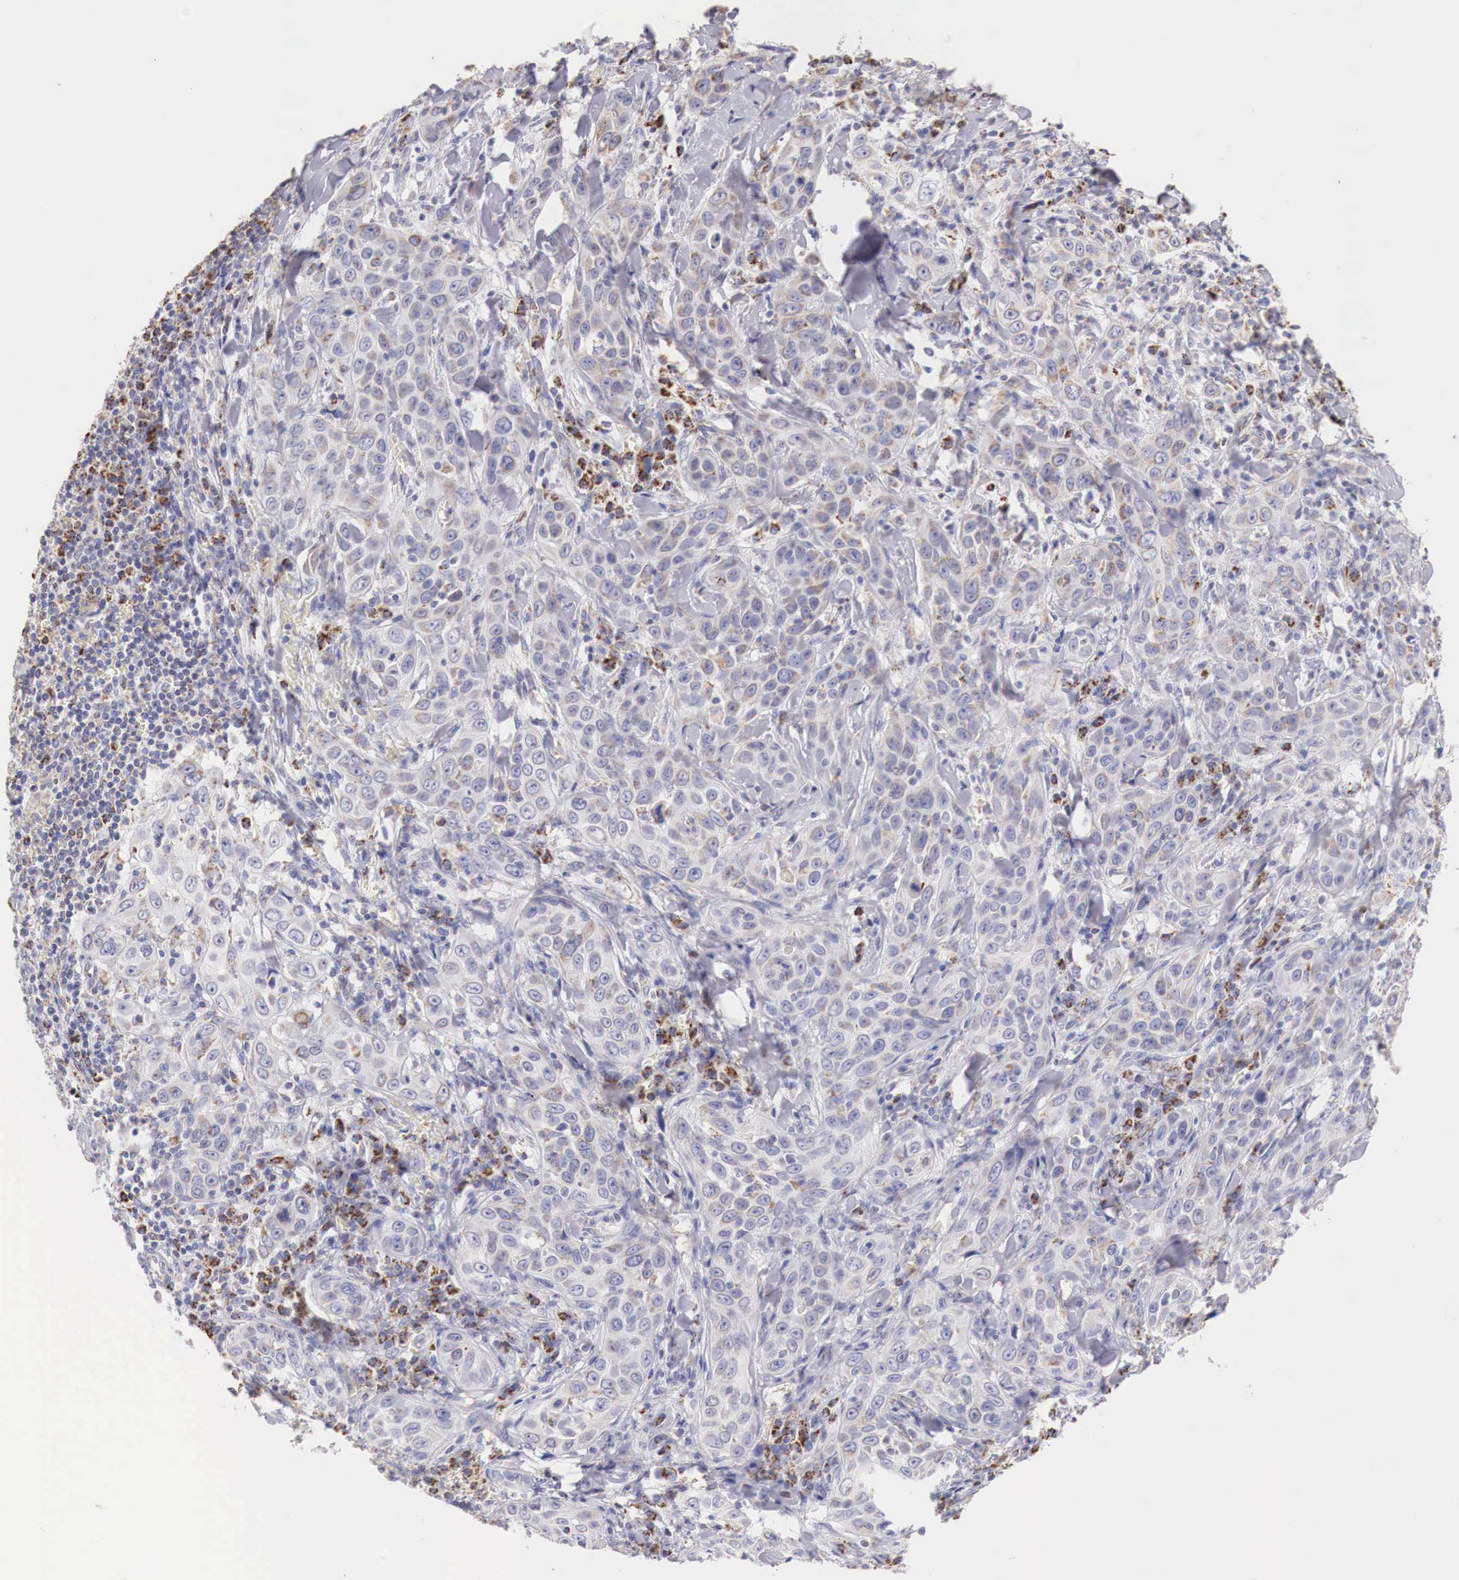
{"staining": {"intensity": "weak", "quantity": "<25%", "location": "cytoplasmic/membranous"}, "tissue": "skin cancer", "cell_type": "Tumor cells", "image_type": "cancer", "snomed": [{"axis": "morphology", "description": "Squamous cell carcinoma, NOS"}, {"axis": "topography", "description": "Skin"}], "caption": "The image reveals no staining of tumor cells in skin cancer.", "gene": "IDH3G", "patient": {"sex": "male", "age": 84}}